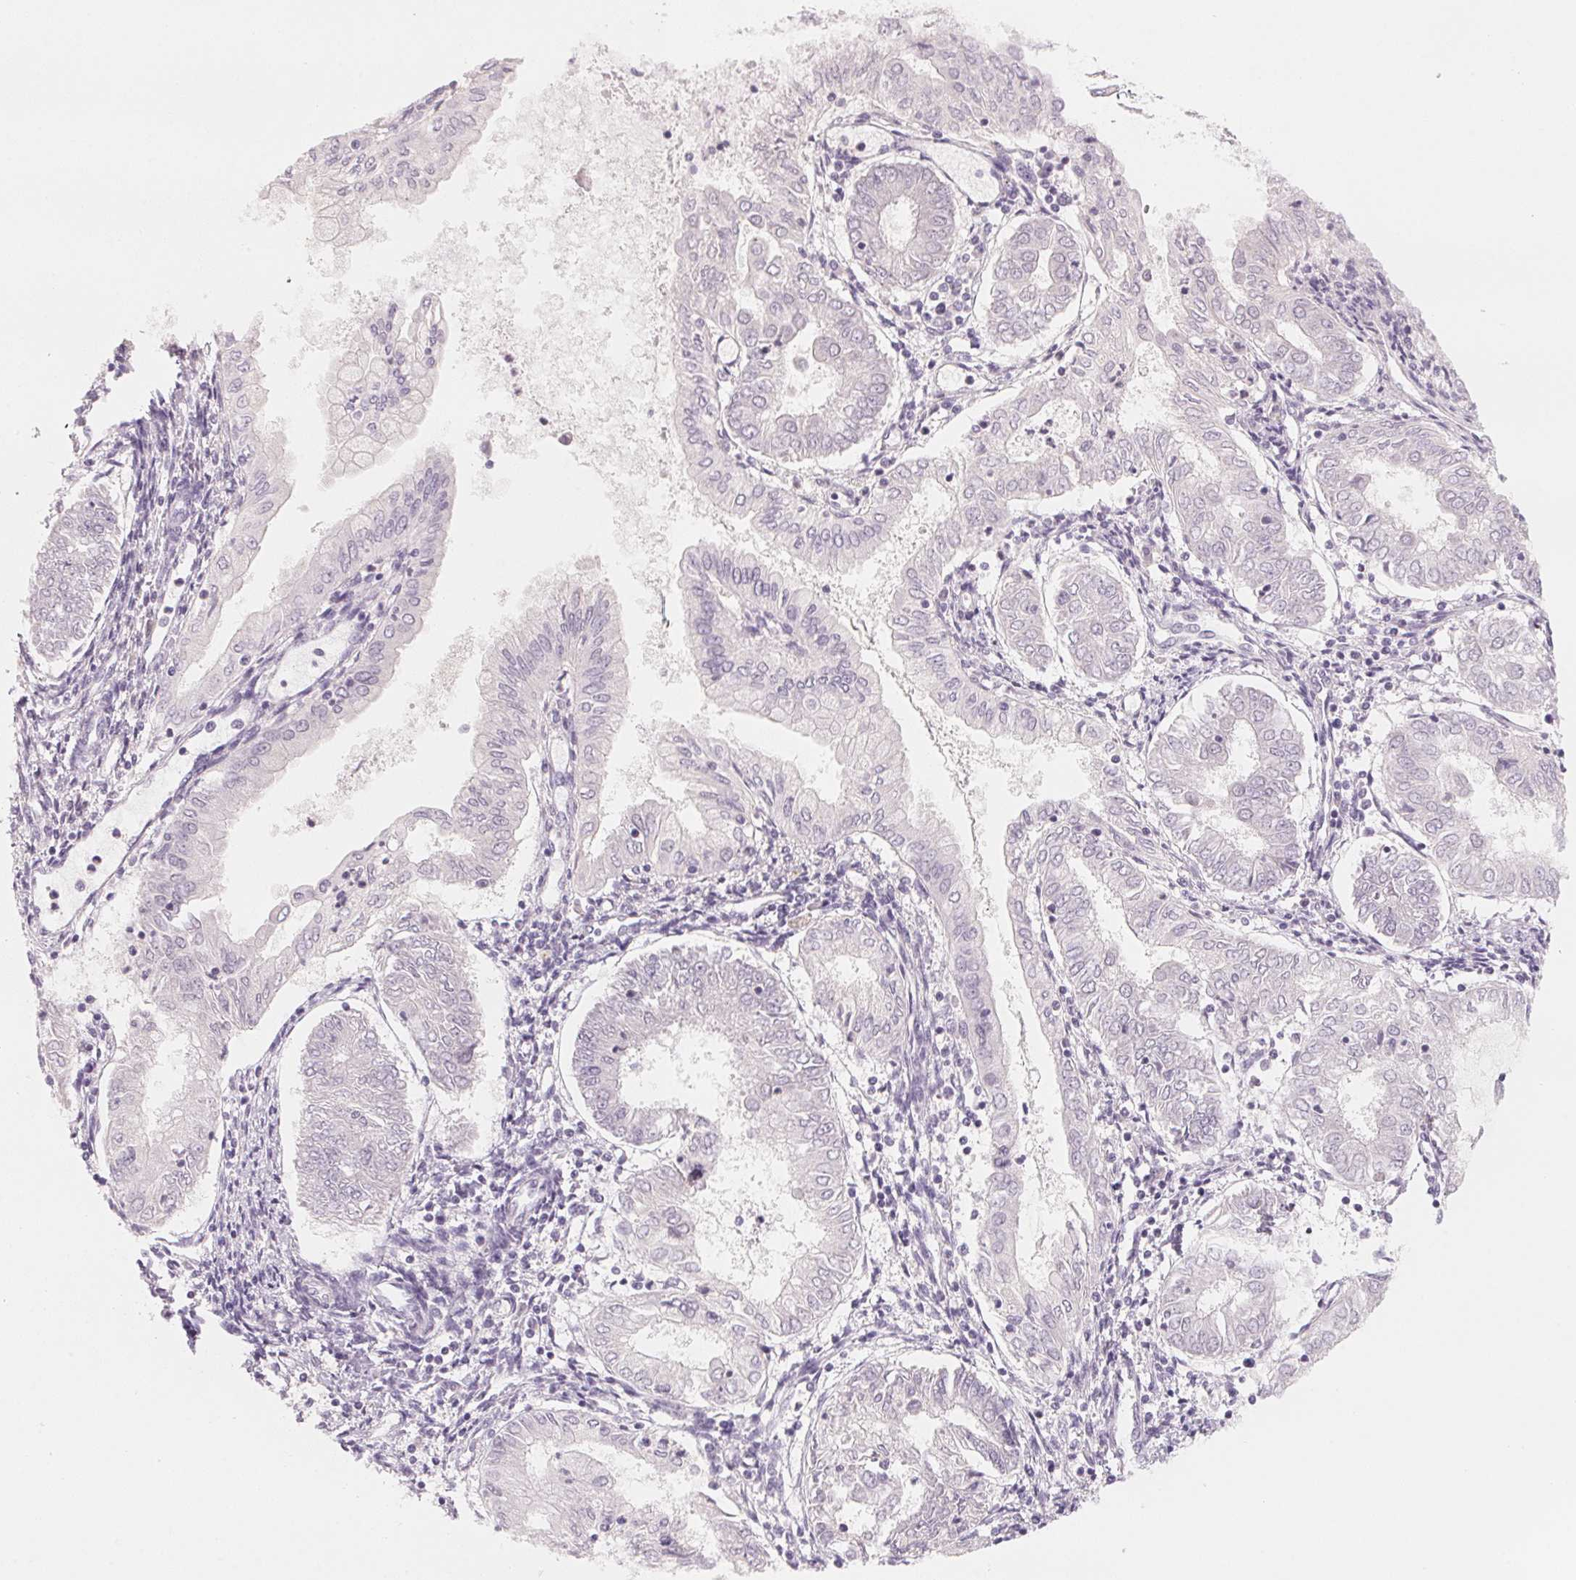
{"staining": {"intensity": "negative", "quantity": "none", "location": "none"}, "tissue": "endometrial cancer", "cell_type": "Tumor cells", "image_type": "cancer", "snomed": [{"axis": "morphology", "description": "Adenocarcinoma, NOS"}, {"axis": "topography", "description": "Endometrium"}], "caption": "The photomicrograph demonstrates no significant expression in tumor cells of adenocarcinoma (endometrial).", "gene": "ANKRD31", "patient": {"sex": "female", "age": 68}}